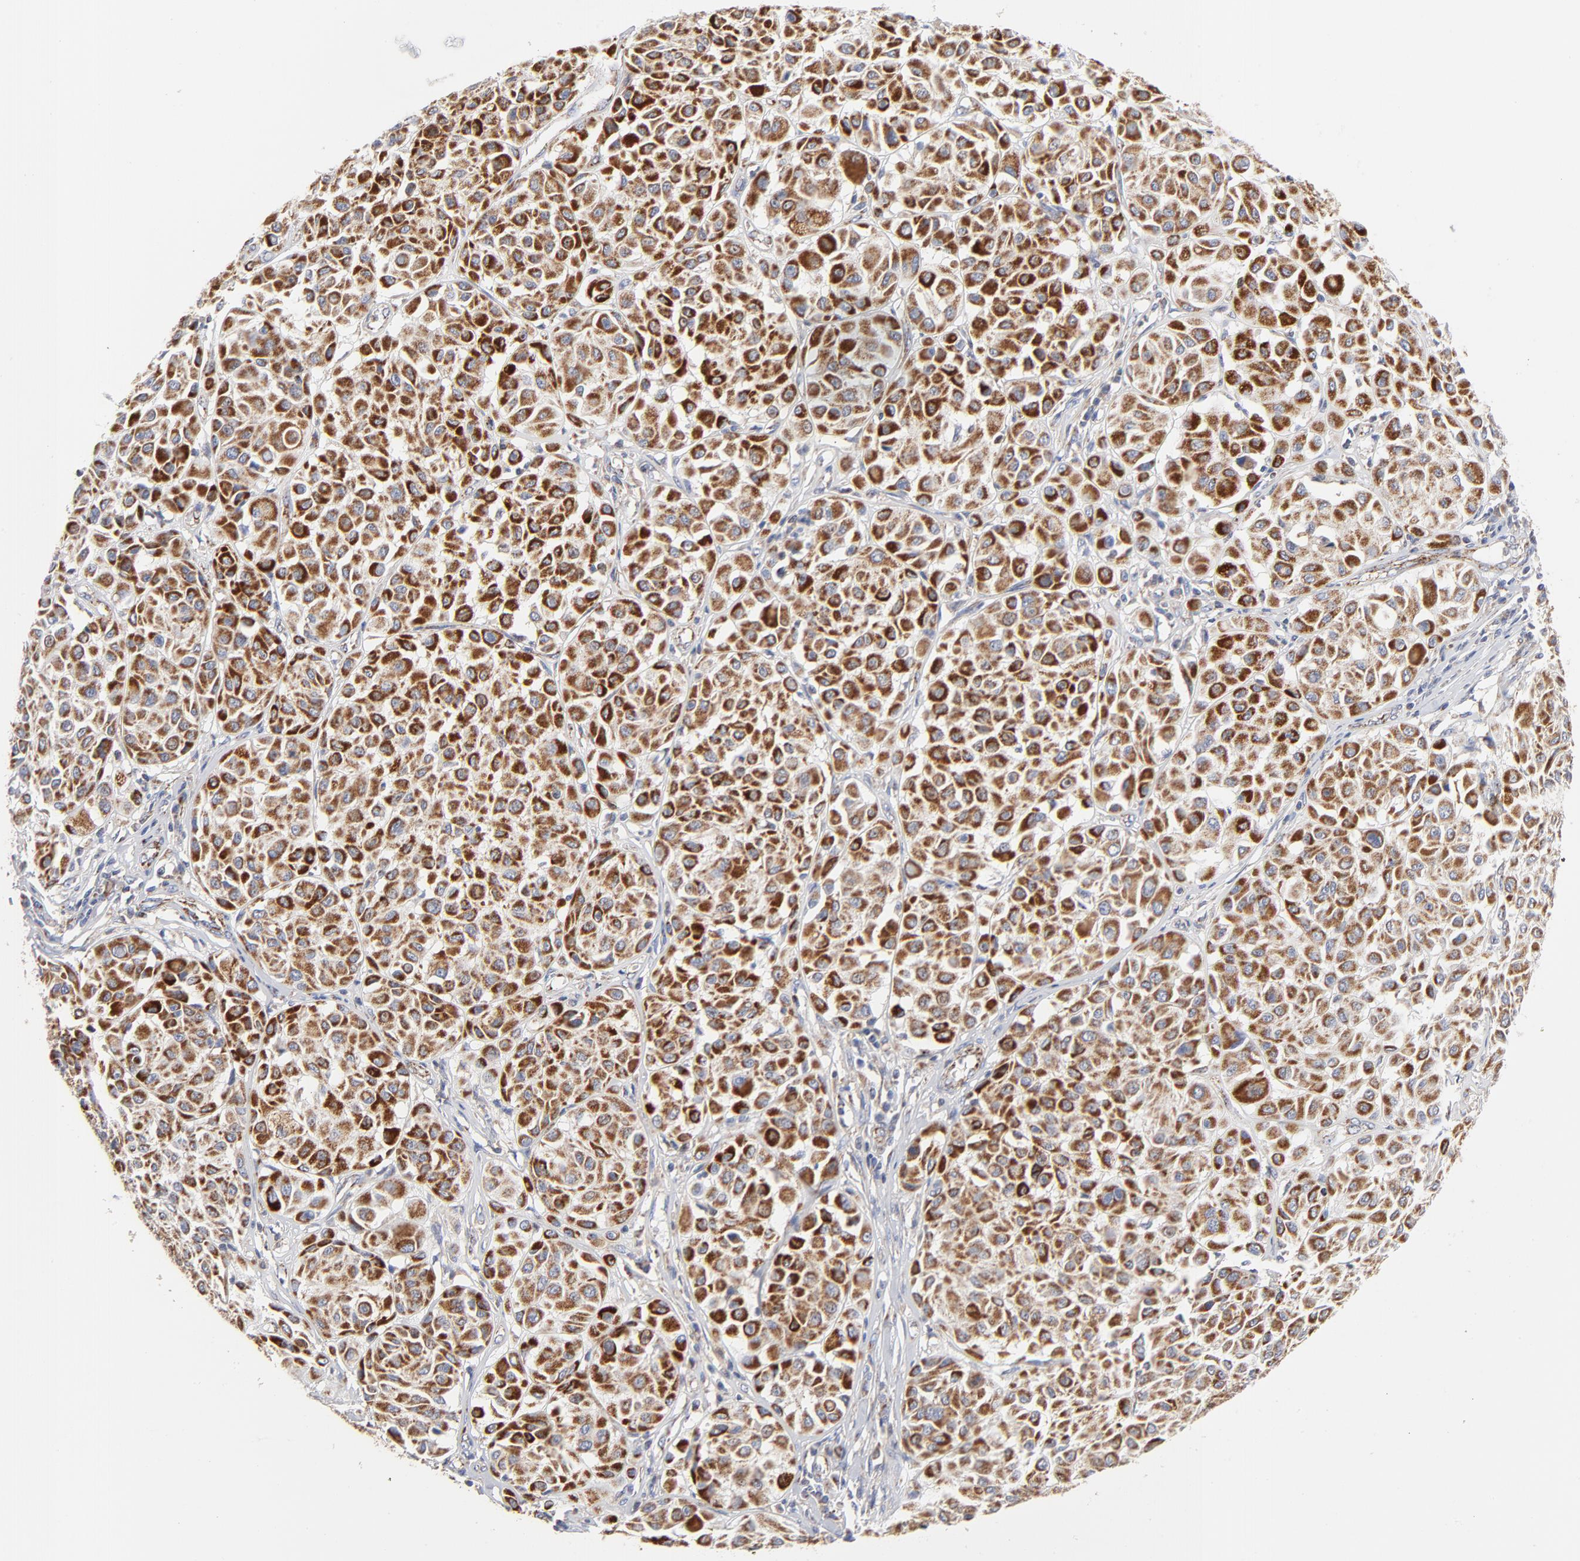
{"staining": {"intensity": "strong", "quantity": ">75%", "location": "cytoplasmic/membranous"}, "tissue": "melanoma", "cell_type": "Tumor cells", "image_type": "cancer", "snomed": [{"axis": "morphology", "description": "Malignant melanoma, Metastatic site"}, {"axis": "topography", "description": "Soft tissue"}], "caption": "Human melanoma stained with a brown dye displays strong cytoplasmic/membranous positive expression in about >75% of tumor cells.", "gene": "DIABLO", "patient": {"sex": "male", "age": 41}}